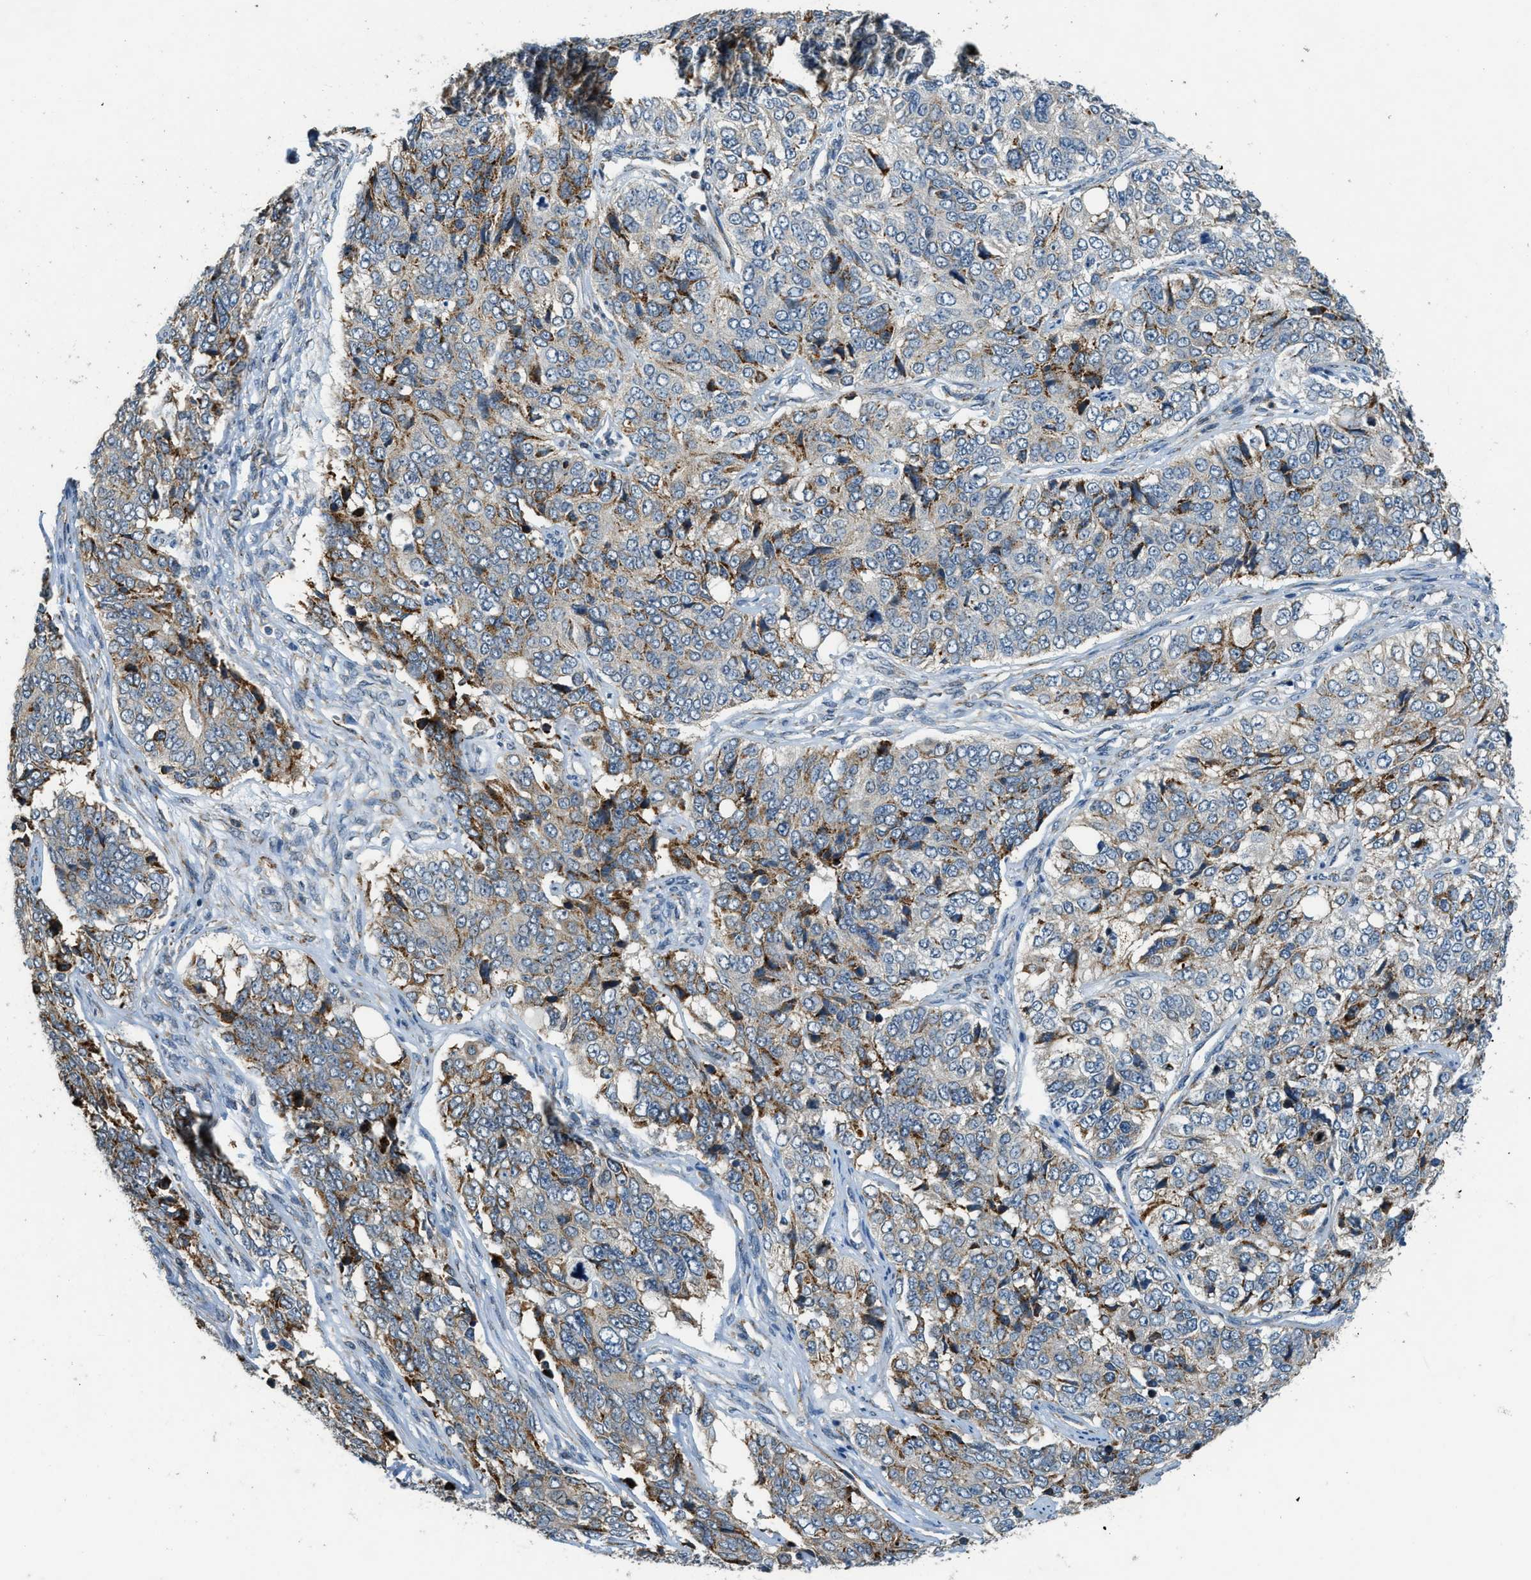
{"staining": {"intensity": "moderate", "quantity": "<25%", "location": "cytoplasmic/membranous"}, "tissue": "ovarian cancer", "cell_type": "Tumor cells", "image_type": "cancer", "snomed": [{"axis": "morphology", "description": "Carcinoma, endometroid"}, {"axis": "topography", "description": "Ovary"}], "caption": "A low amount of moderate cytoplasmic/membranous positivity is seen in about <25% of tumor cells in ovarian cancer tissue.", "gene": "HERC2", "patient": {"sex": "female", "age": 51}}